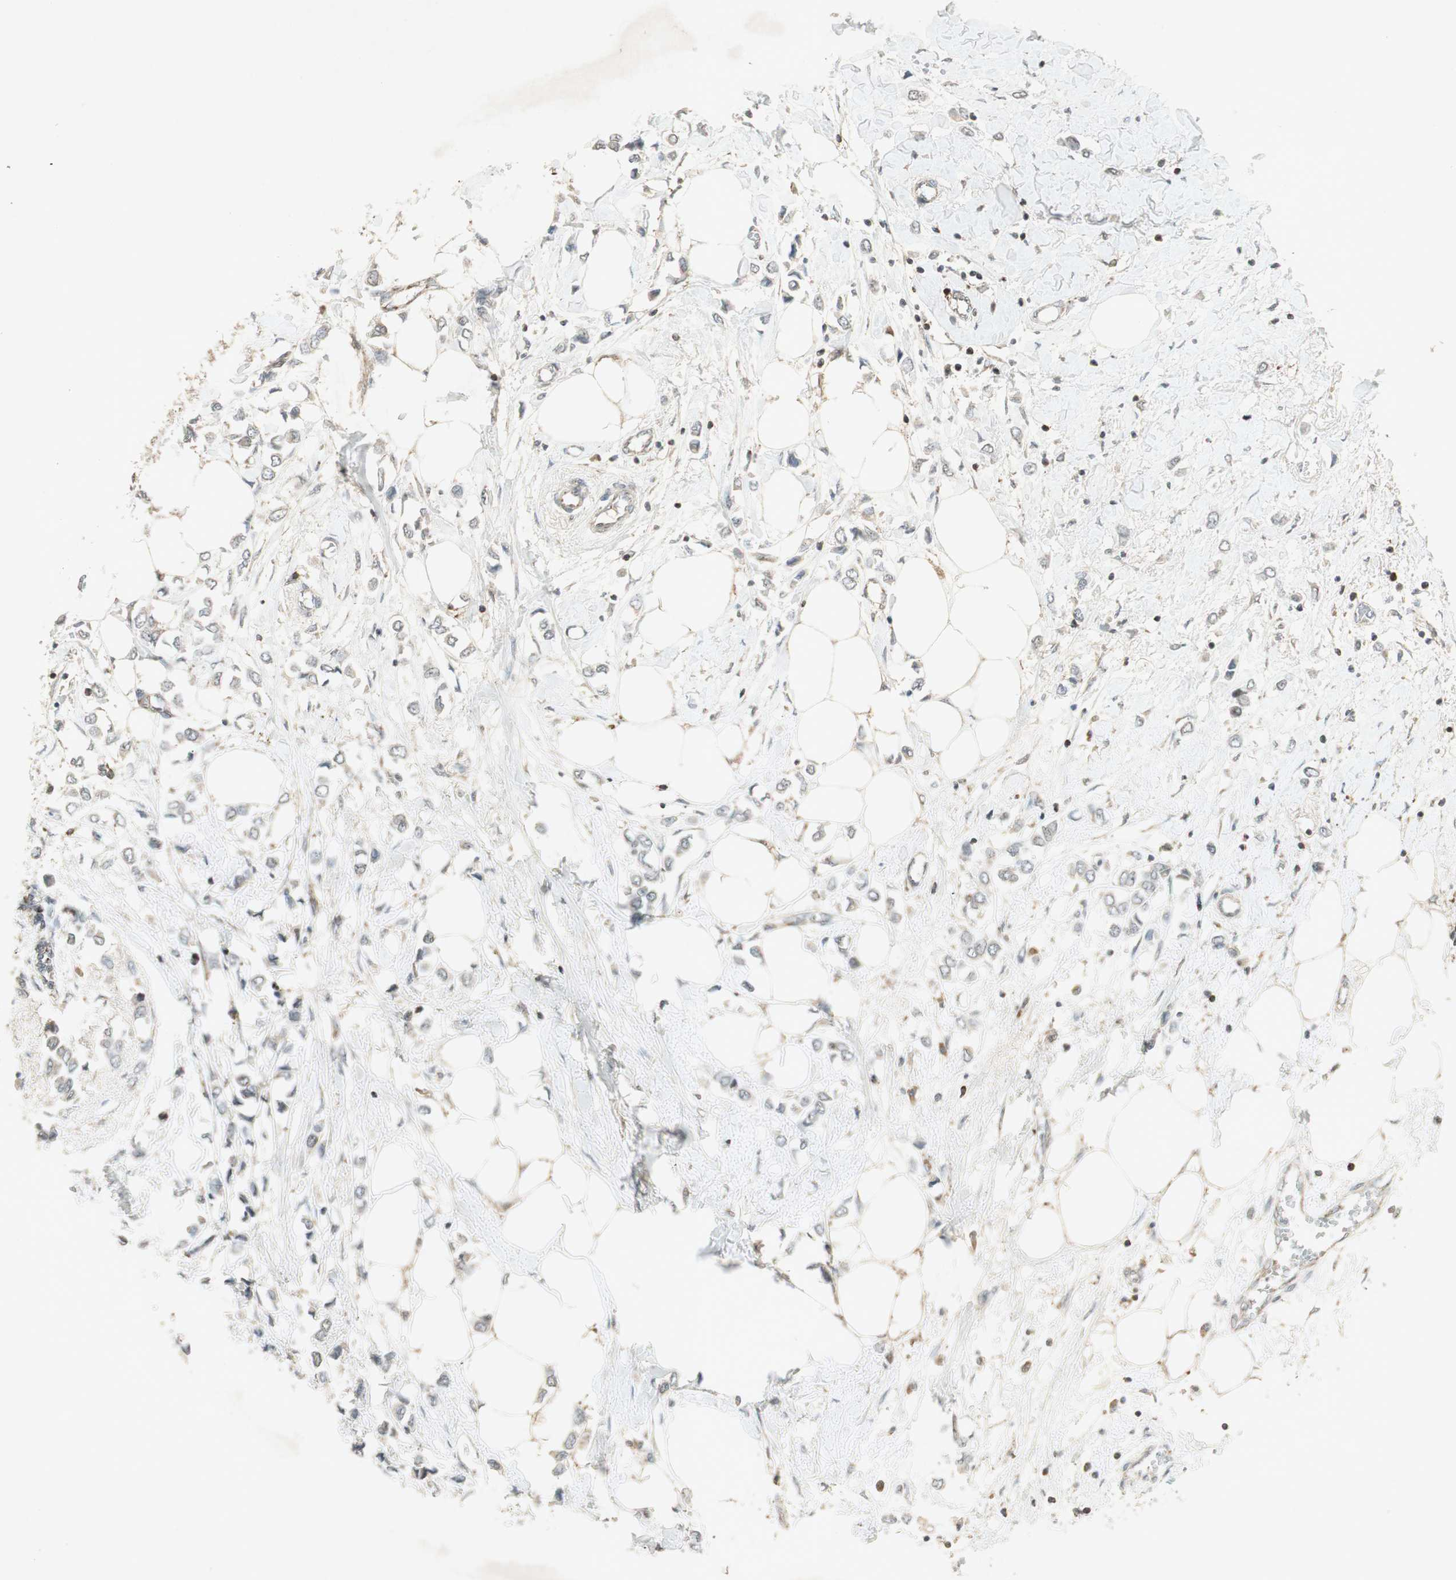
{"staining": {"intensity": "negative", "quantity": "none", "location": "none"}, "tissue": "breast cancer", "cell_type": "Tumor cells", "image_type": "cancer", "snomed": [{"axis": "morphology", "description": "Lobular carcinoma"}, {"axis": "topography", "description": "Breast"}], "caption": "Immunohistochemistry of human lobular carcinoma (breast) shows no staining in tumor cells.", "gene": "USP2", "patient": {"sex": "female", "age": 51}}